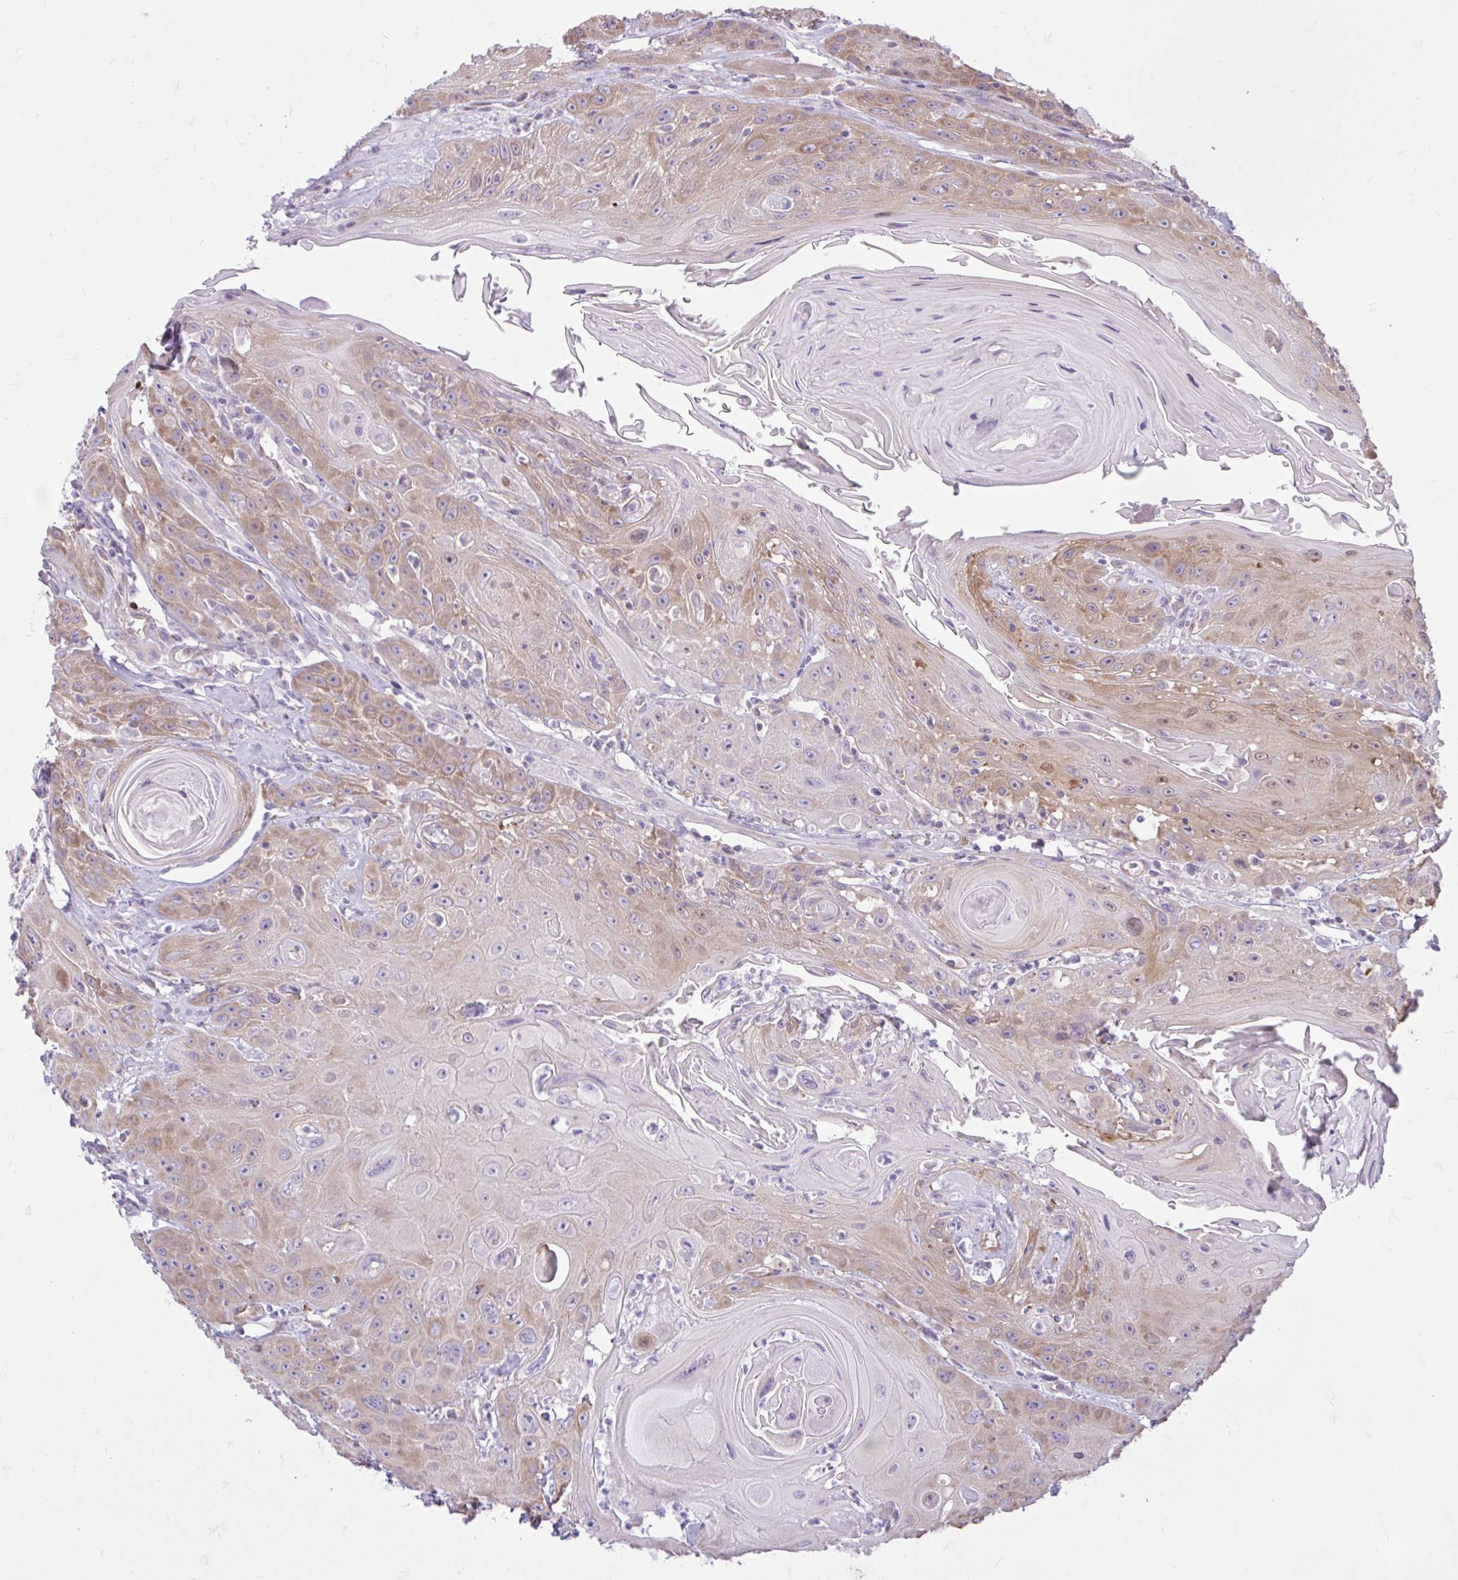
{"staining": {"intensity": "moderate", "quantity": "25%-75%", "location": "cytoplasmic/membranous"}, "tissue": "head and neck cancer", "cell_type": "Tumor cells", "image_type": "cancer", "snomed": [{"axis": "morphology", "description": "Squamous cell carcinoma, NOS"}, {"axis": "topography", "description": "Head-Neck"}], "caption": "A histopathology image of human head and neck cancer (squamous cell carcinoma) stained for a protein reveals moderate cytoplasmic/membranous brown staining in tumor cells. The protein is stained brown, and the nuclei are stained in blue (DAB IHC with brightfield microscopy, high magnification).", "gene": "EEF1A2", "patient": {"sex": "female", "age": 59}}